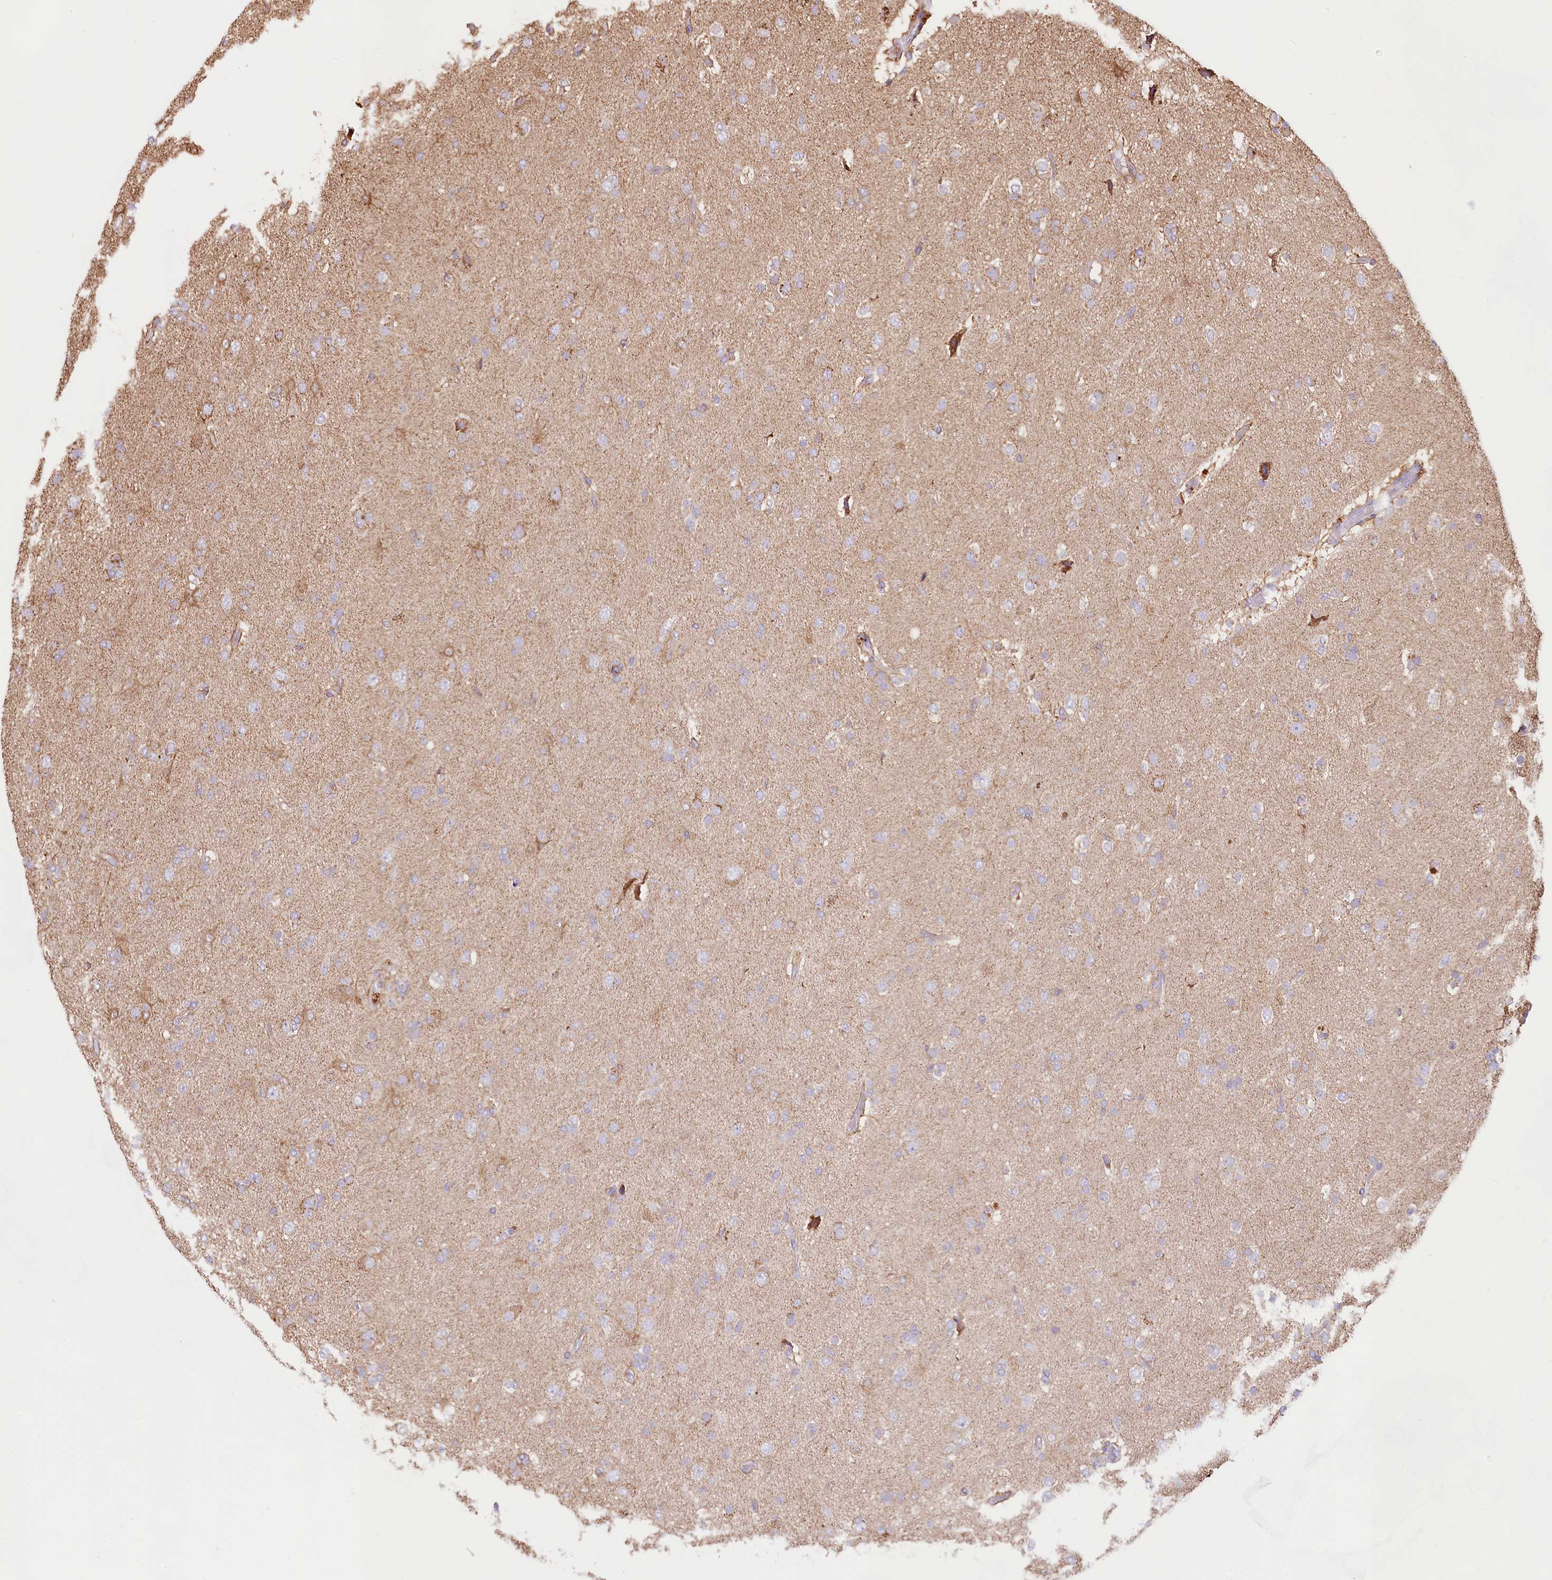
{"staining": {"intensity": "negative", "quantity": "none", "location": "none"}, "tissue": "glioma", "cell_type": "Tumor cells", "image_type": "cancer", "snomed": [{"axis": "morphology", "description": "Glioma, malignant, Low grade"}, {"axis": "topography", "description": "Brain"}], "caption": "This is a micrograph of immunohistochemistry (IHC) staining of malignant low-grade glioma, which shows no expression in tumor cells.", "gene": "TASOR2", "patient": {"sex": "male", "age": 65}}